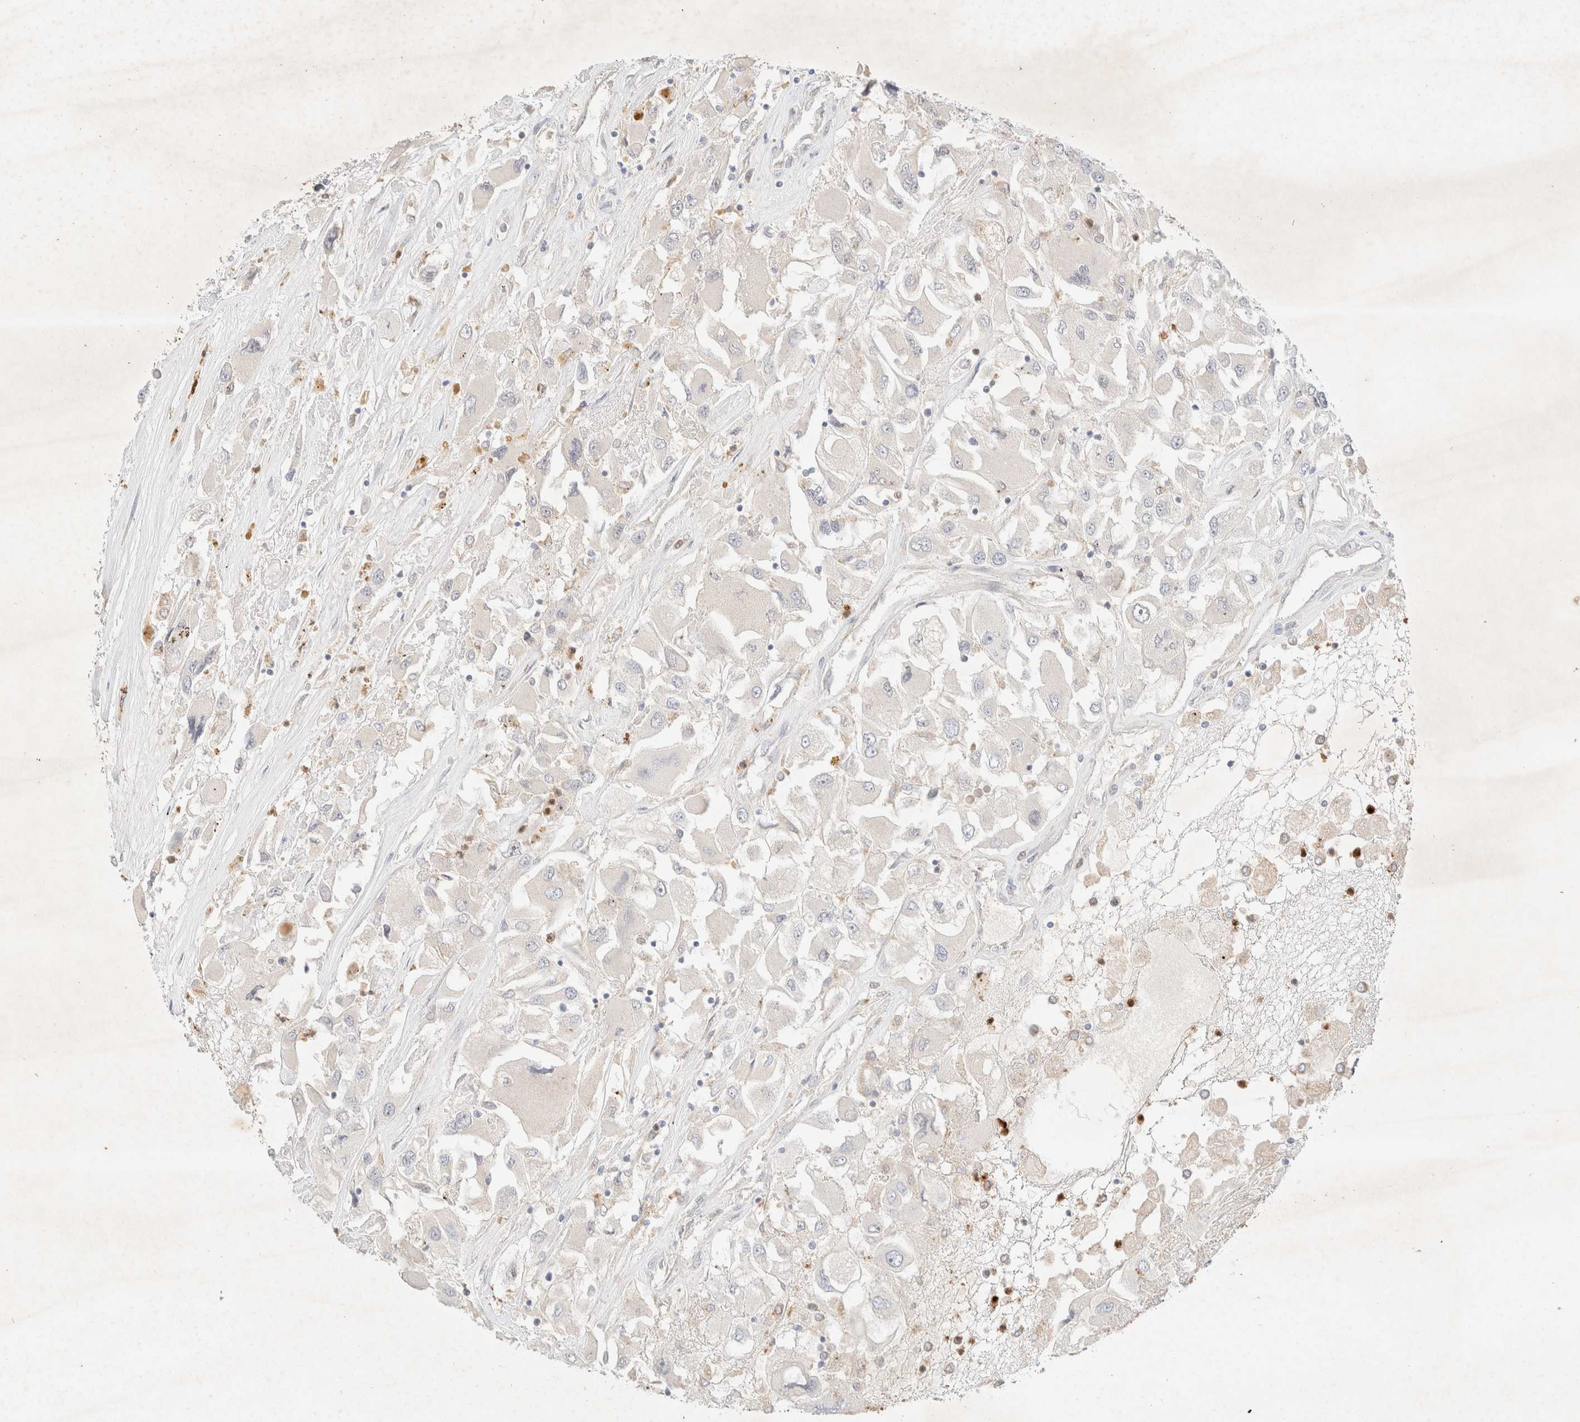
{"staining": {"intensity": "negative", "quantity": "none", "location": "none"}, "tissue": "renal cancer", "cell_type": "Tumor cells", "image_type": "cancer", "snomed": [{"axis": "morphology", "description": "Adenocarcinoma, NOS"}, {"axis": "topography", "description": "Kidney"}], "caption": "The photomicrograph displays no significant expression in tumor cells of renal cancer. Brightfield microscopy of immunohistochemistry (IHC) stained with DAB (brown) and hematoxylin (blue), captured at high magnification.", "gene": "SGSM2", "patient": {"sex": "female", "age": 52}}